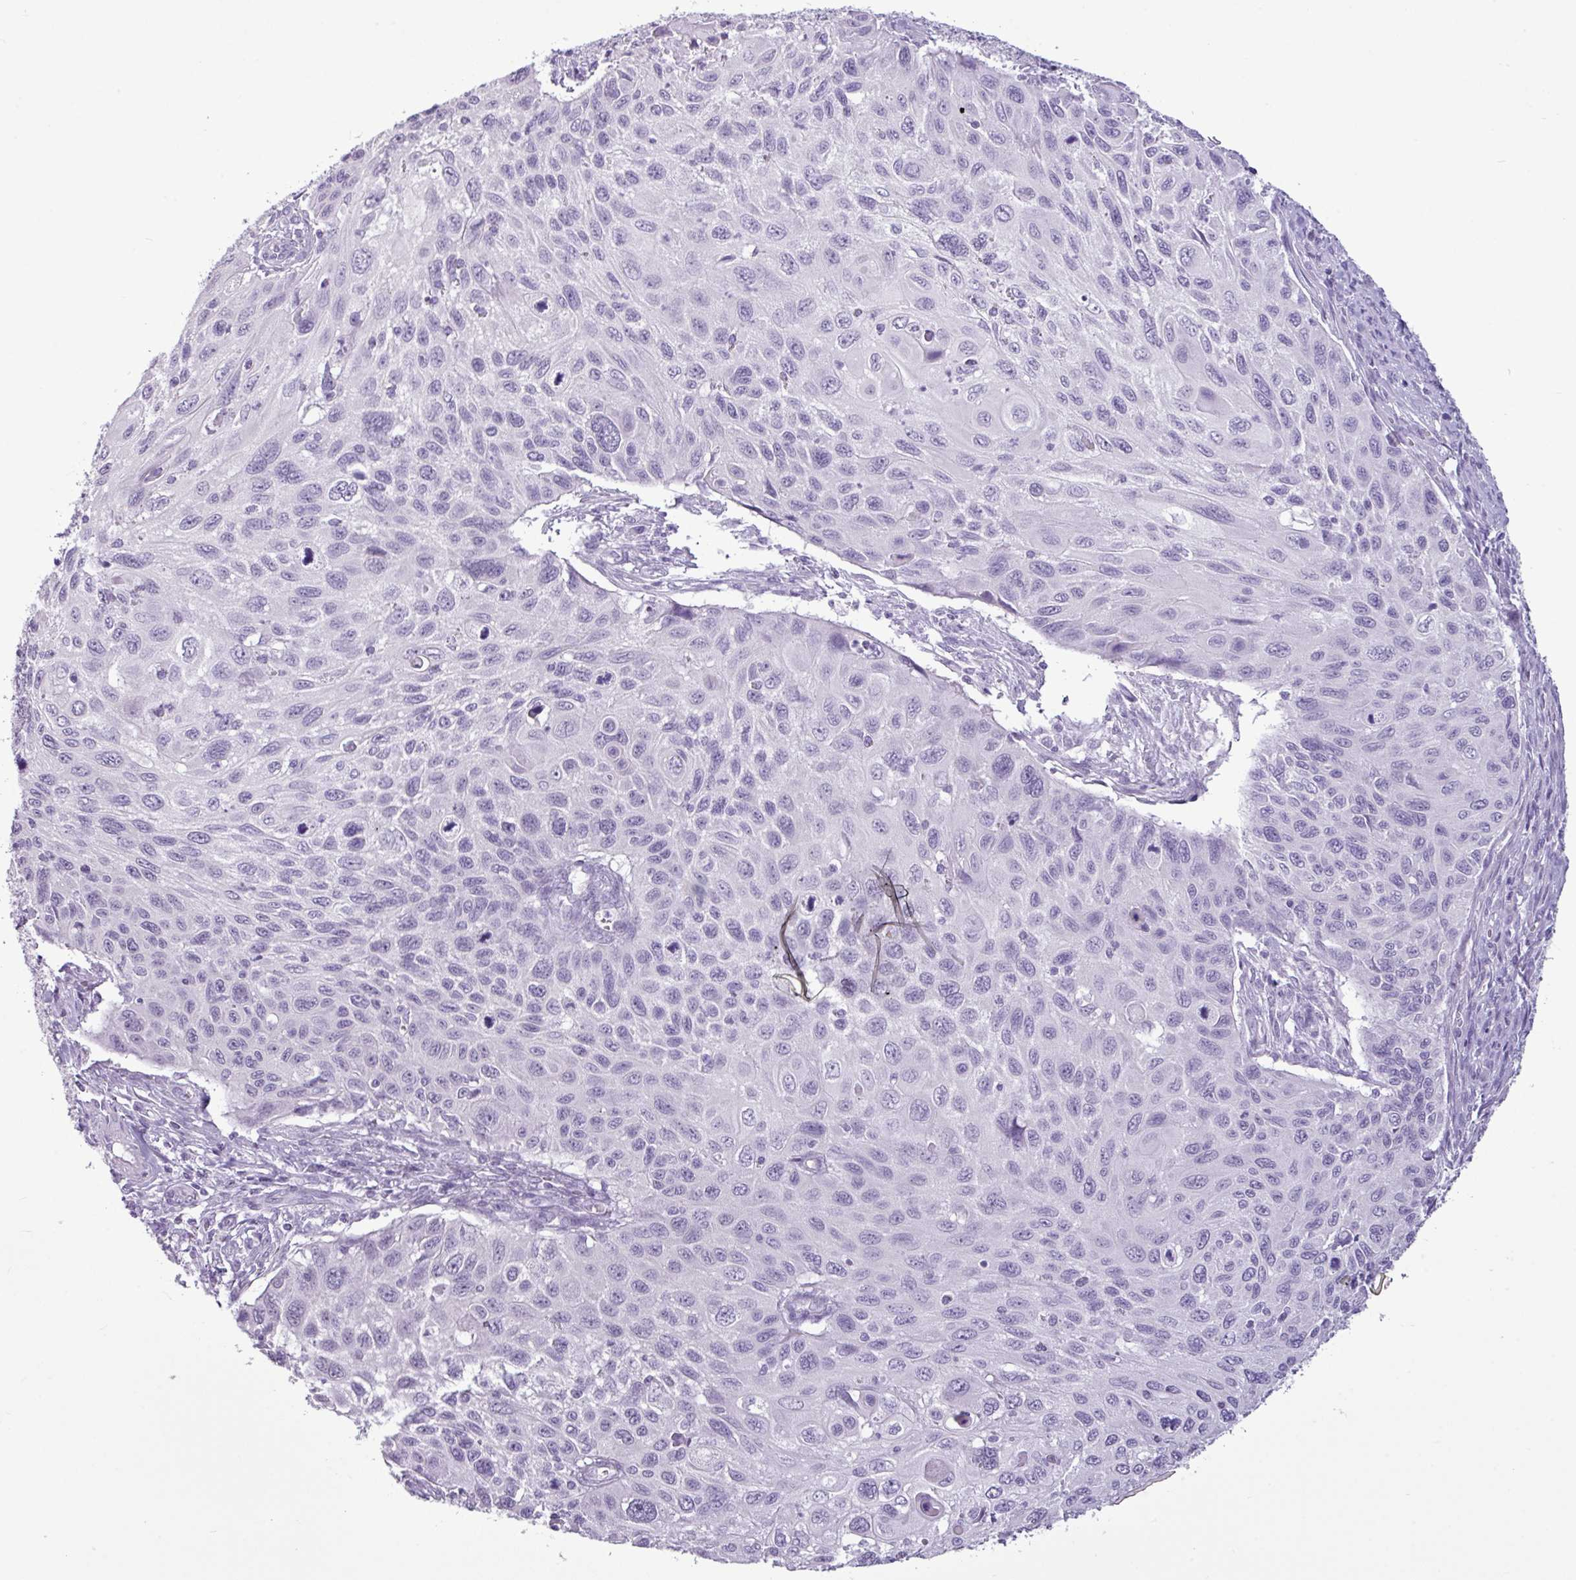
{"staining": {"intensity": "negative", "quantity": "none", "location": "none"}, "tissue": "cervical cancer", "cell_type": "Tumor cells", "image_type": "cancer", "snomed": [{"axis": "morphology", "description": "Squamous cell carcinoma, NOS"}, {"axis": "topography", "description": "Cervix"}], "caption": "IHC of human squamous cell carcinoma (cervical) displays no staining in tumor cells.", "gene": "AMY2A", "patient": {"sex": "female", "age": 70}}